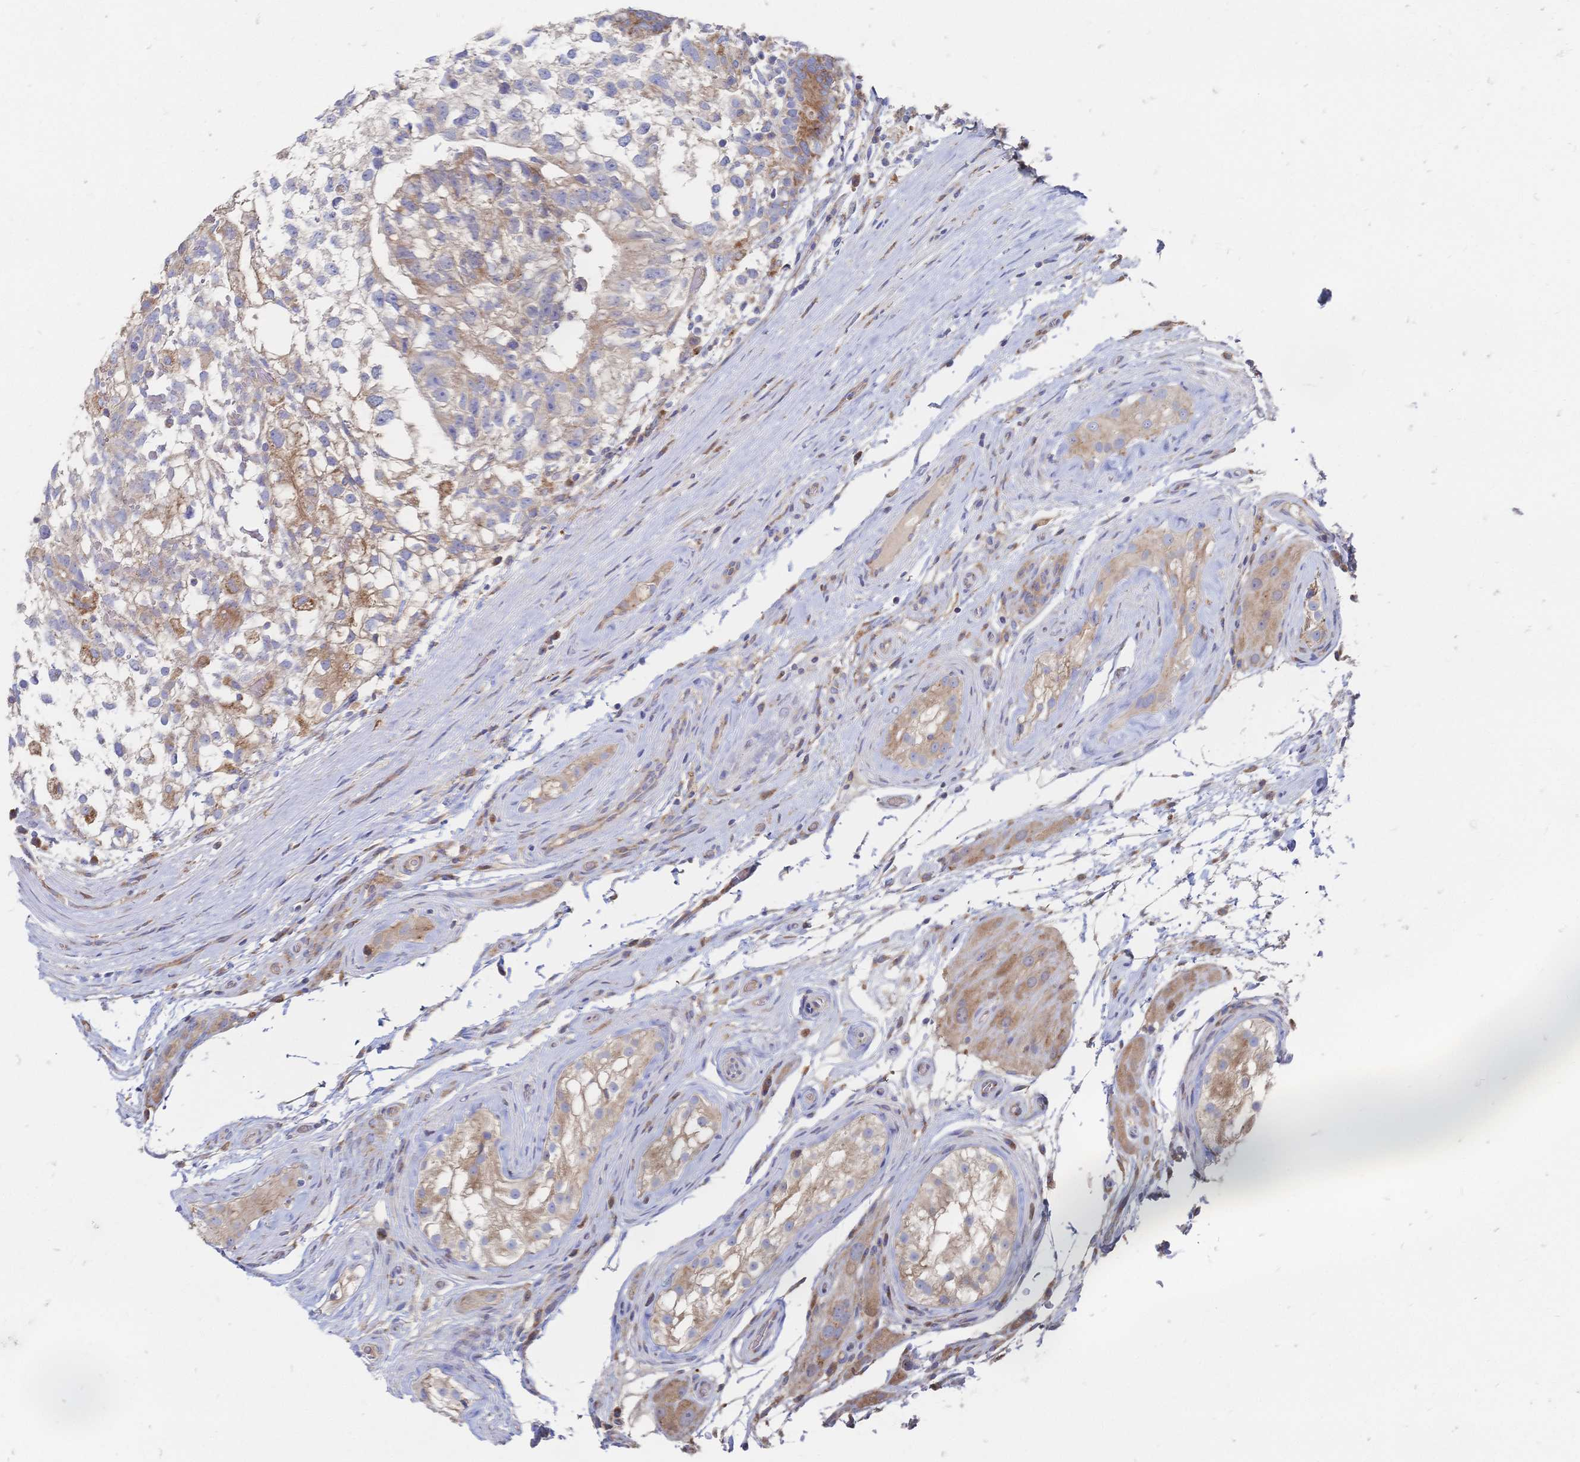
{"staining": {"intensity": "weak", "quantity": "<25%", "location": "cytoplasmic/membranous"}, "tissue": "testis cancer", "cell_type": "Tumor cells", "image_type": "cancer", "snomed": [{"axis": "morphology", "description": "Seminoma, NOS"}, {"axis": "morphology", "description": "Carcinoma, Embryonal, NOS"}, {"axis": "topography", "description": "Testis"}], "caption": "DAB (3,3'-diaminobenzidine) immunohistochemical staining of human testis cancer (seminoma) exhibits no significant staining in tumor cells.", "gene": "SORBS1", "patient": {"sex": "male", "age": 41}}